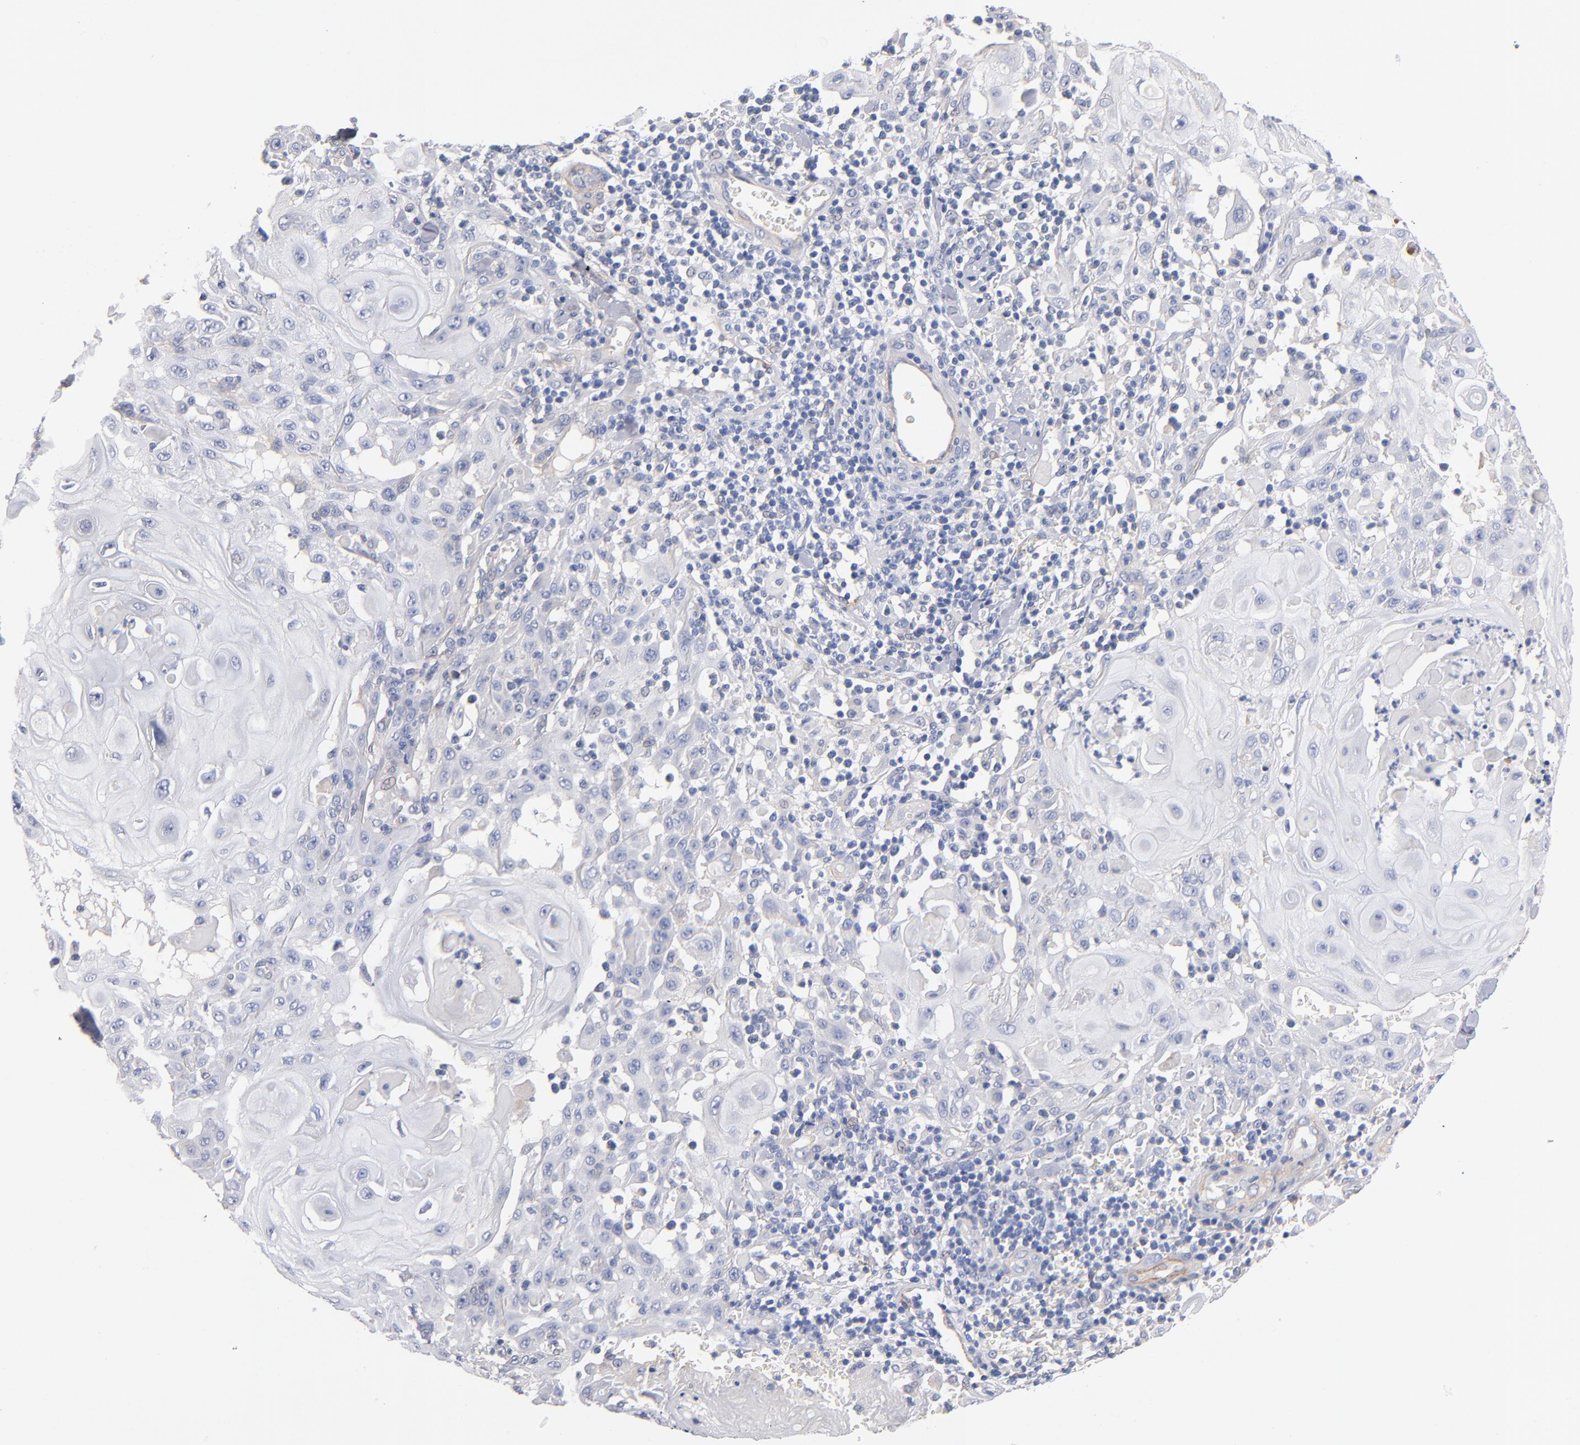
{"staining": {"intensity": "weak", "quantity": "25%-75%", "location": "cytoplasmic/membranous"}, "tissue": "skin cancer", "cell_type": "Tumor cells", "image_type": "cancer", "snomed": [{"axis": "morphology", "description": "Squamous cell carcinoma, NOS"}, {"axis": "topography", "description": "Skin"}], "caption": "Human squamous cell carcinoma (skin) stained with a brown dye reveals weak cytoplasmic/membranous positive positivity in approximately 25%-75% of tumor cells.", "gene": "PLSCR4", "patient": {"sex": "male", "age": 24}}